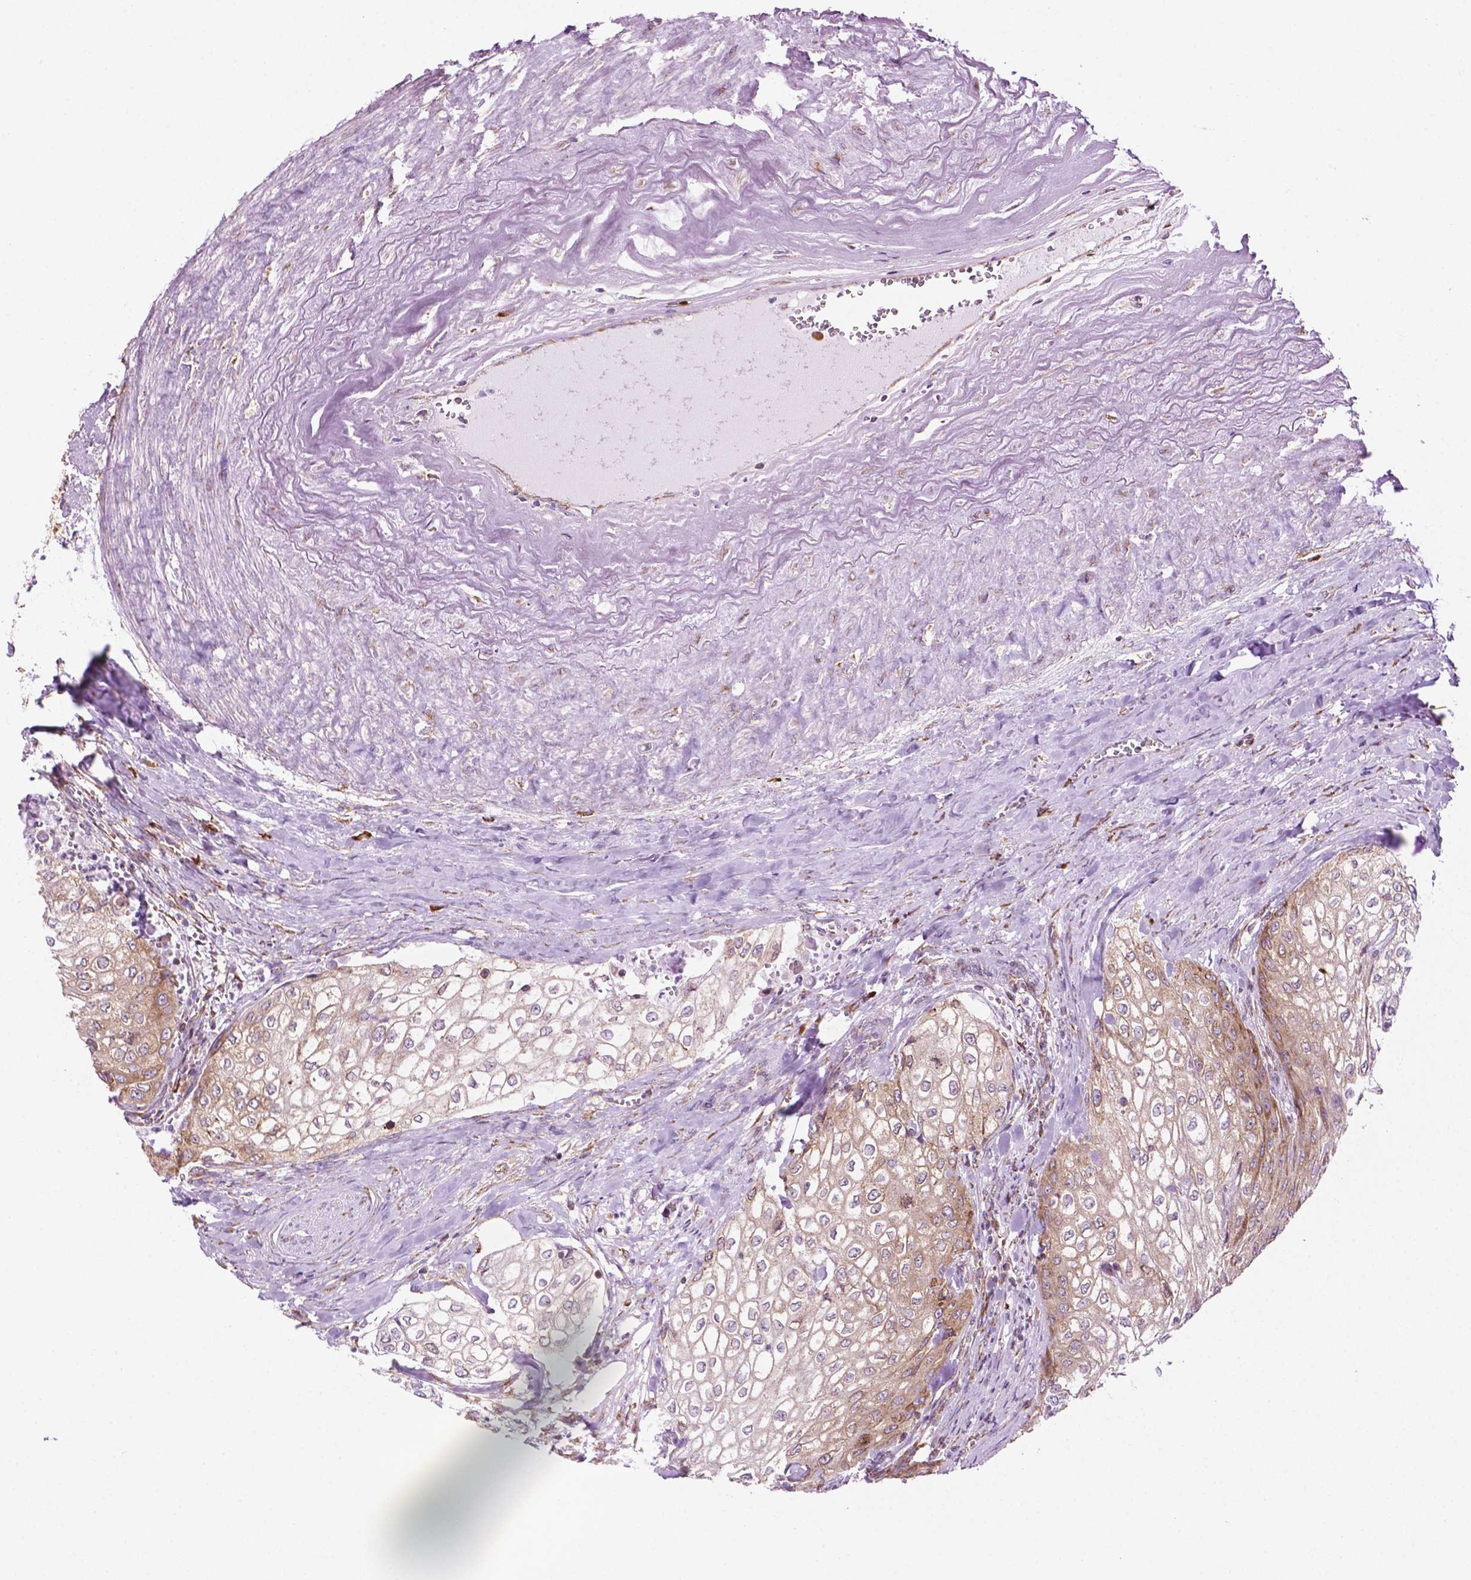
{"staining": {"intensity": "weak", "quantity": "25%-75%", "location": "cytoplasmic/membranous"}, "tissue": "urothelial cancer", "cell_type": "Tumor cells", "image_type": "cancer", "snomed": [{"axis": "morphology", "description": "Urothelial carcinoma, High grade"}, {"axis": "topography", "description": "Urinary bladder"}], "caption": "Urothelial carcinoma (high-grade) stained with immunohistochemistry reveals weak cytoplasmic/membranous positivity in about 25%-75% of tumor cells.", "gene": "RPL29", "patient": {"sex": "male", "age": 62}}